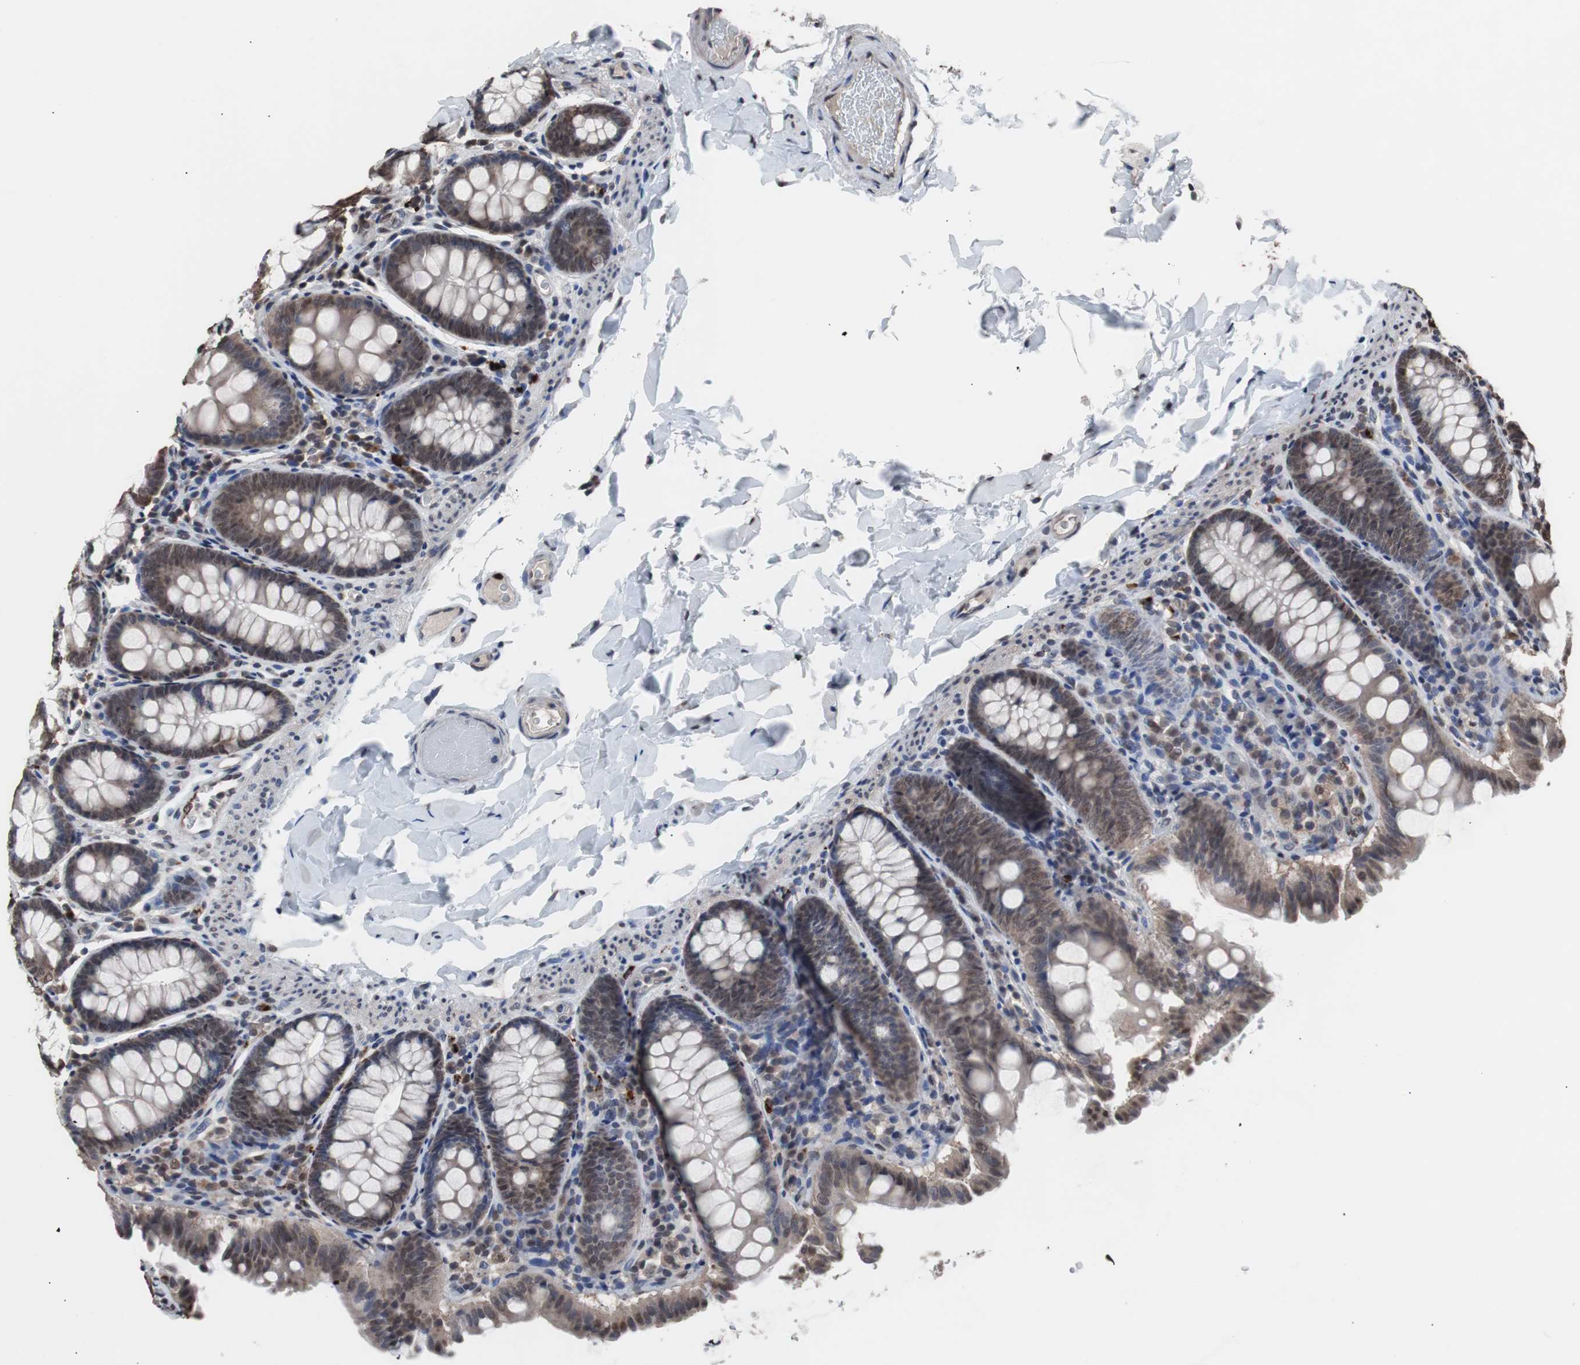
{"staining": {"intensity": "weak", "quantity": "<25%", "location": "cytoplasmic/membranous"}, "tissue": "colon", "cell_type": "Endothelial cells", "image_type": "normal", "snomed": [{"axis": "morphology", "description": "Normal tissue, NOS"}, {"axis": "topography", "description": "Colon"}], "caption": "Immunohistochemical staining of benign human colon demonstrates no significant positivity in endothelial cells. The staining was performed using DAB (3,3'-diaminobenzidine) to visualize the protein expression in brown, while the nuclei were stained in blue with hematoxylin (Magnification: 20x).", "gene": "MED27", "patient": {"sex": "female", "age": 61}}